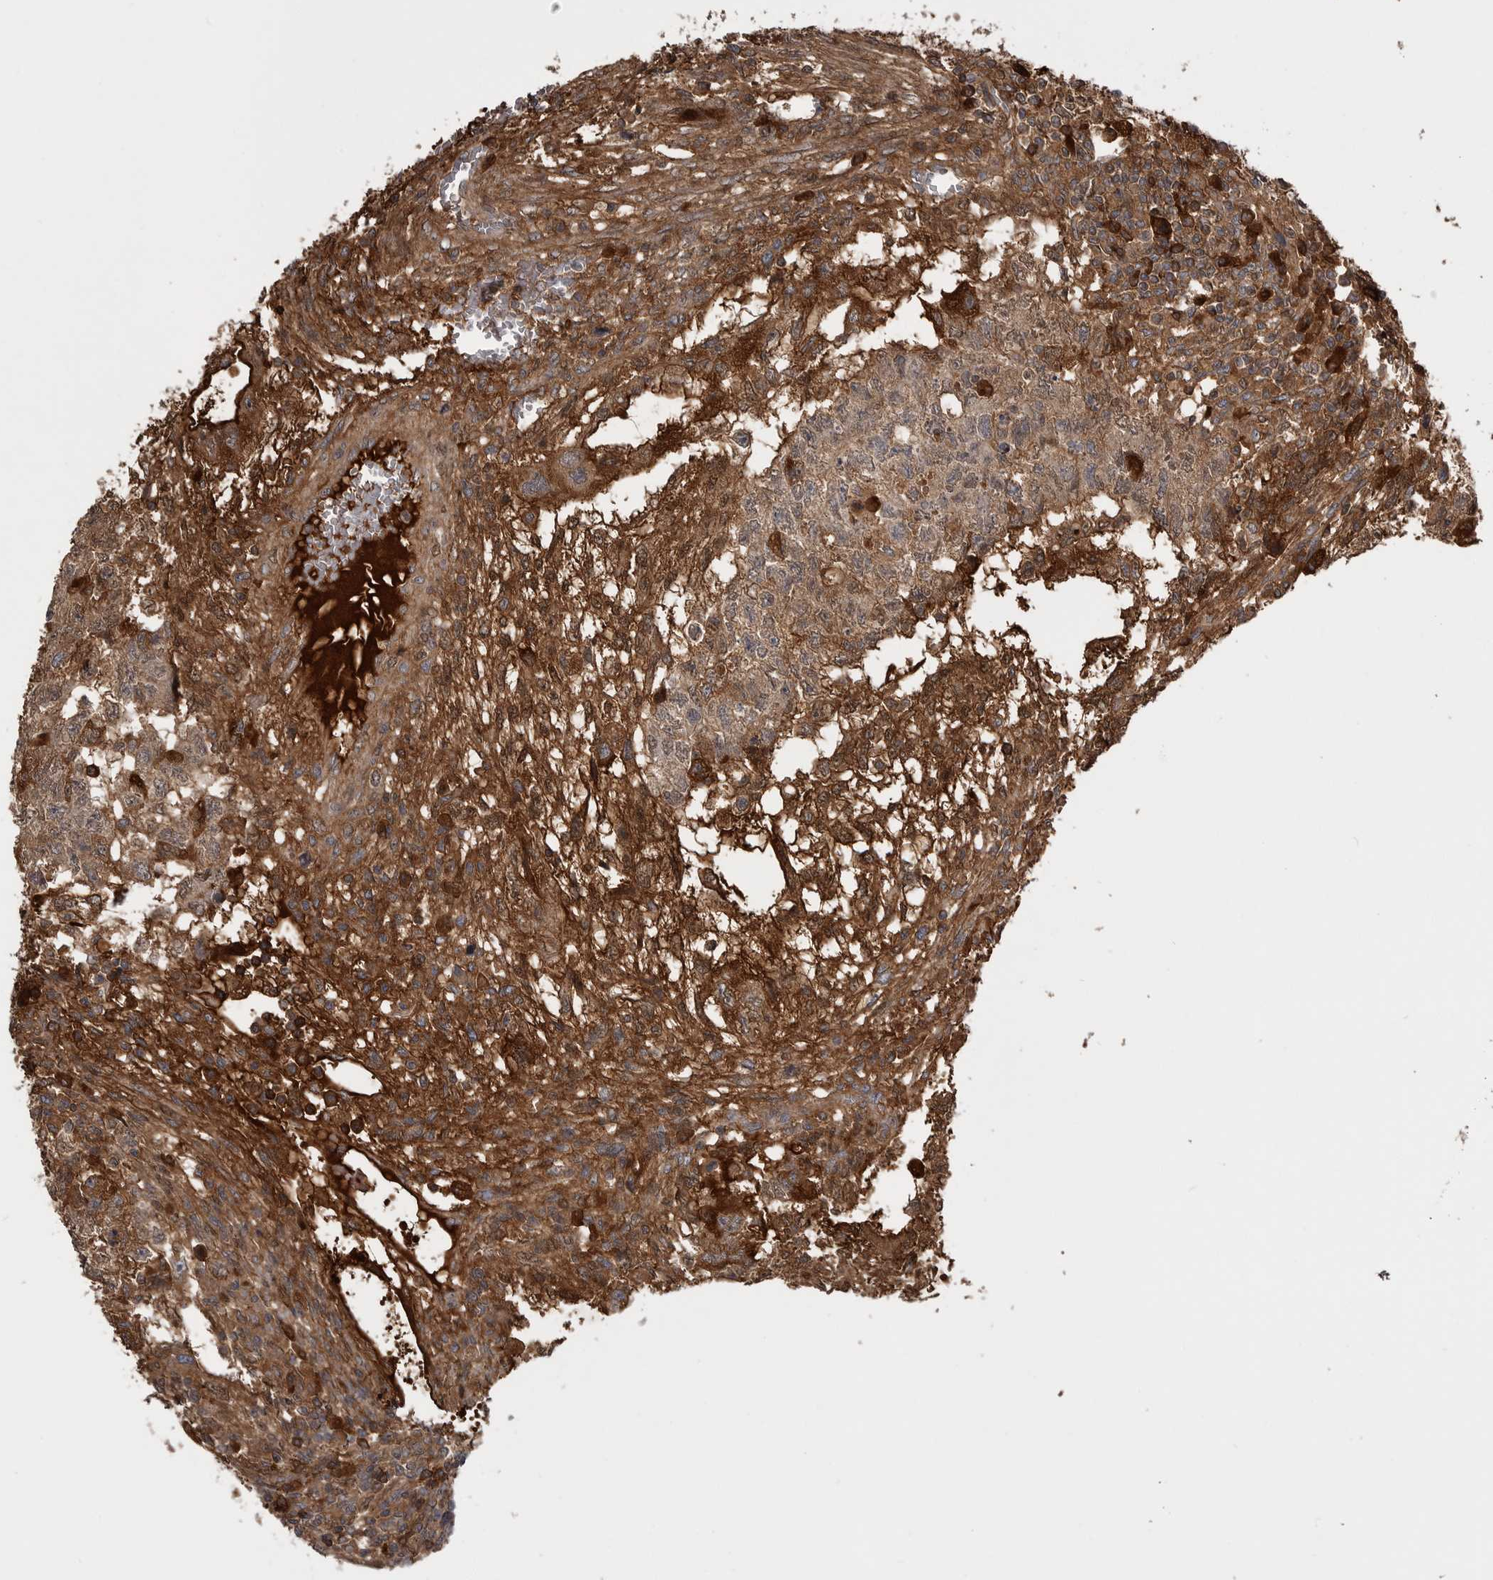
{"staining": {"intensity": "weak", "quantity": ">75%", "location": "cytoplasmic/membranous"}, "tissue": "testis cancer", "cell_type": "Tumor cells", "image_type": "cancer", "snomed": [{"axis": "morphology", "description": "Normal tissue, NOS"}, {"axis": "morphology", "description": "Carcinoma, Embryonal, NOS"}, {"axis": "topography", "description": "Testis"}], "caption": "The micrograph demonstrates a brown stain indicating the presence of a protein in the cytoplasmic/membranous of tumor cells in embryonal carcinoma (testis).", "gene": "AHSG", "patient": {"sex": "male", "age": 36}}